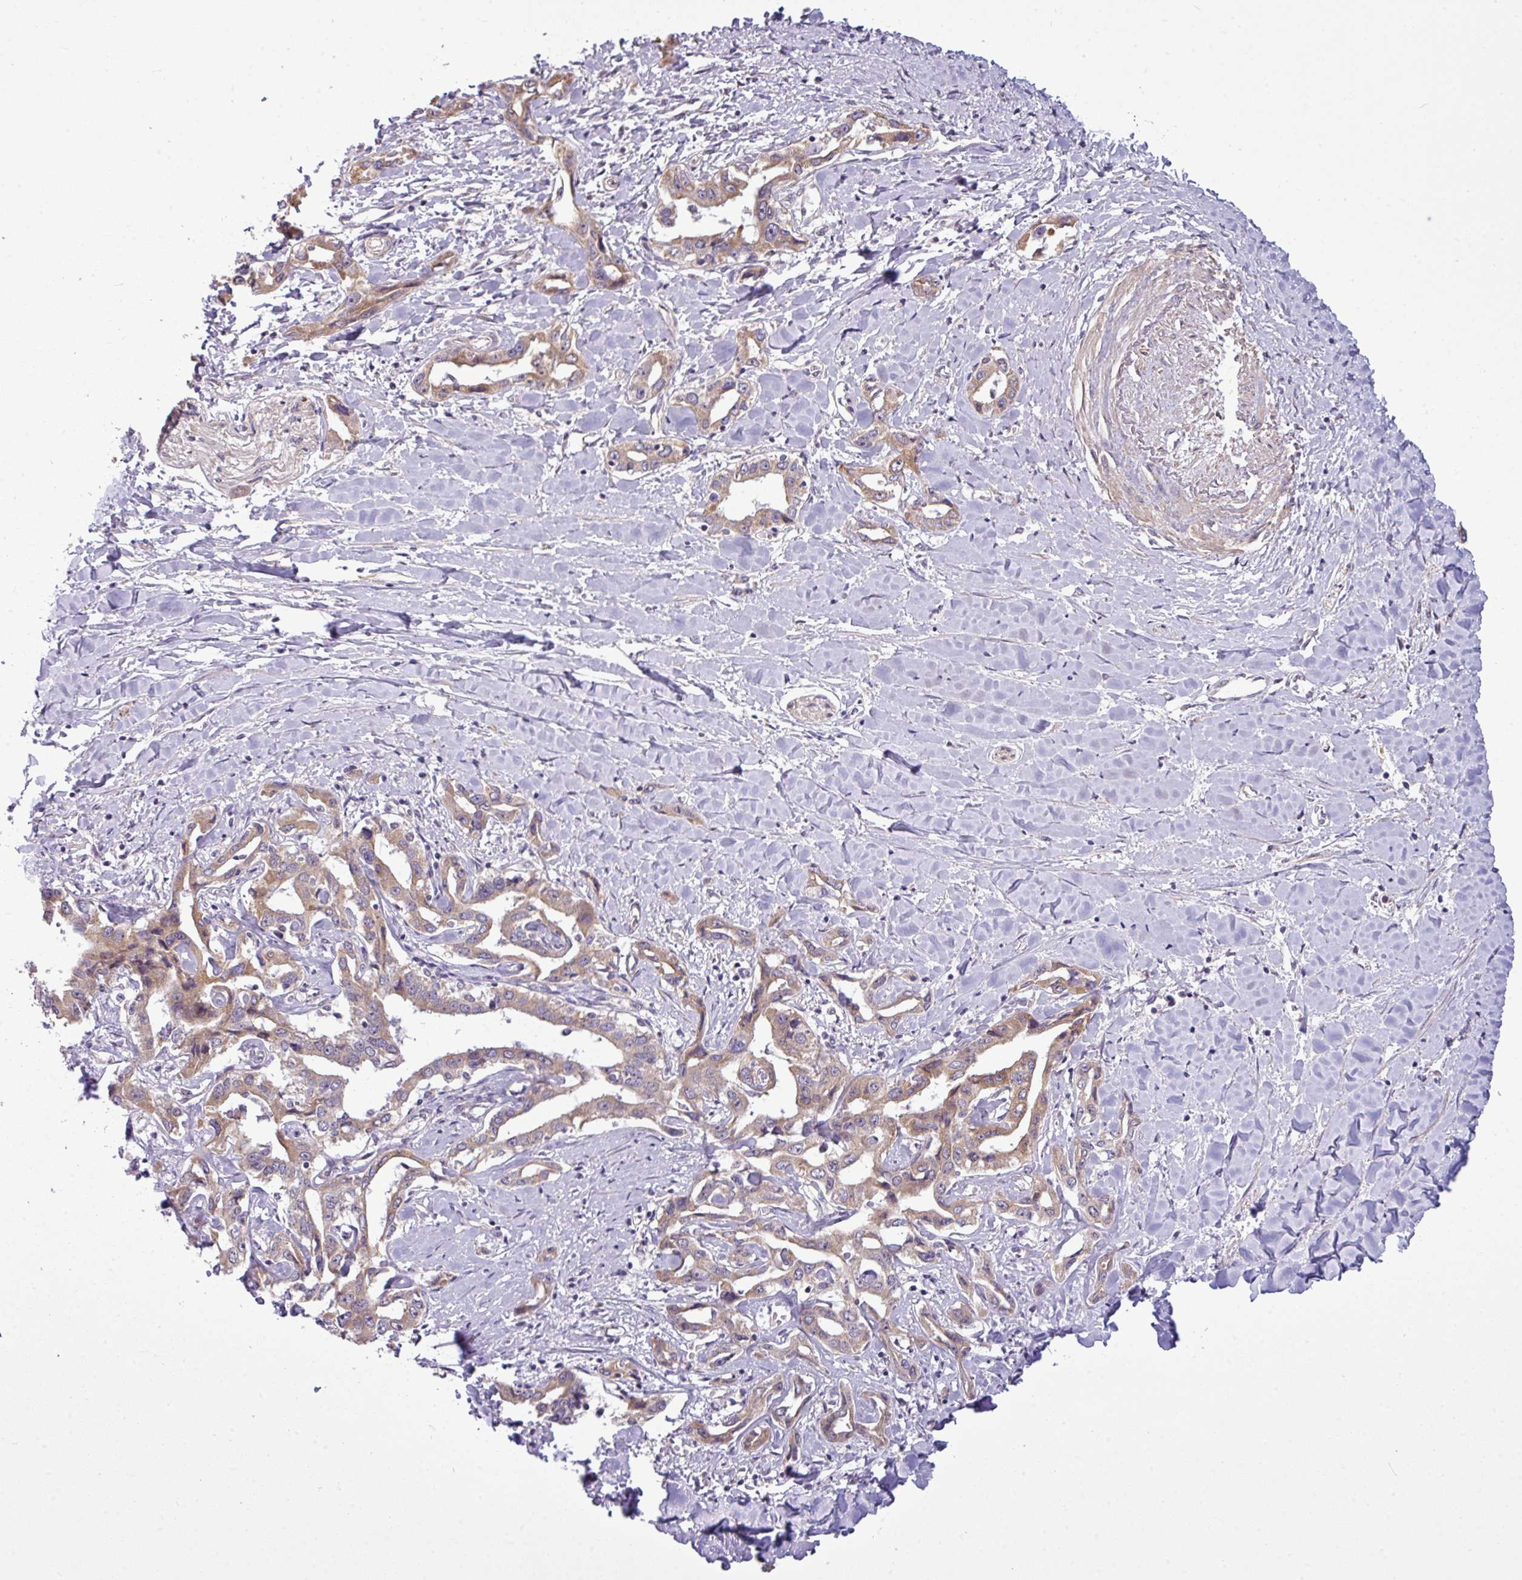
{"staining": {"intensity": "moderate", "quantity": ">75%", "location": "cytoplasmic/membranous"}, "tissue": "liver cancer", "cell_type": "Tumor cells", "image_type": "cancer", "snomed": [{"axis": "morphology", "description": "Cholangiocarcinoma"}, {"axis": "topography", "description": "Liver"}], "caption": "Immunohistochemical staining of cholangiocarcinoma (liver) reveals medium levels of moderate cytoplasmic/membranous staining in approximately >75% of tumor cells.", "gene": "ZNF217", "patient": {"sex": "male", "age": 59}}